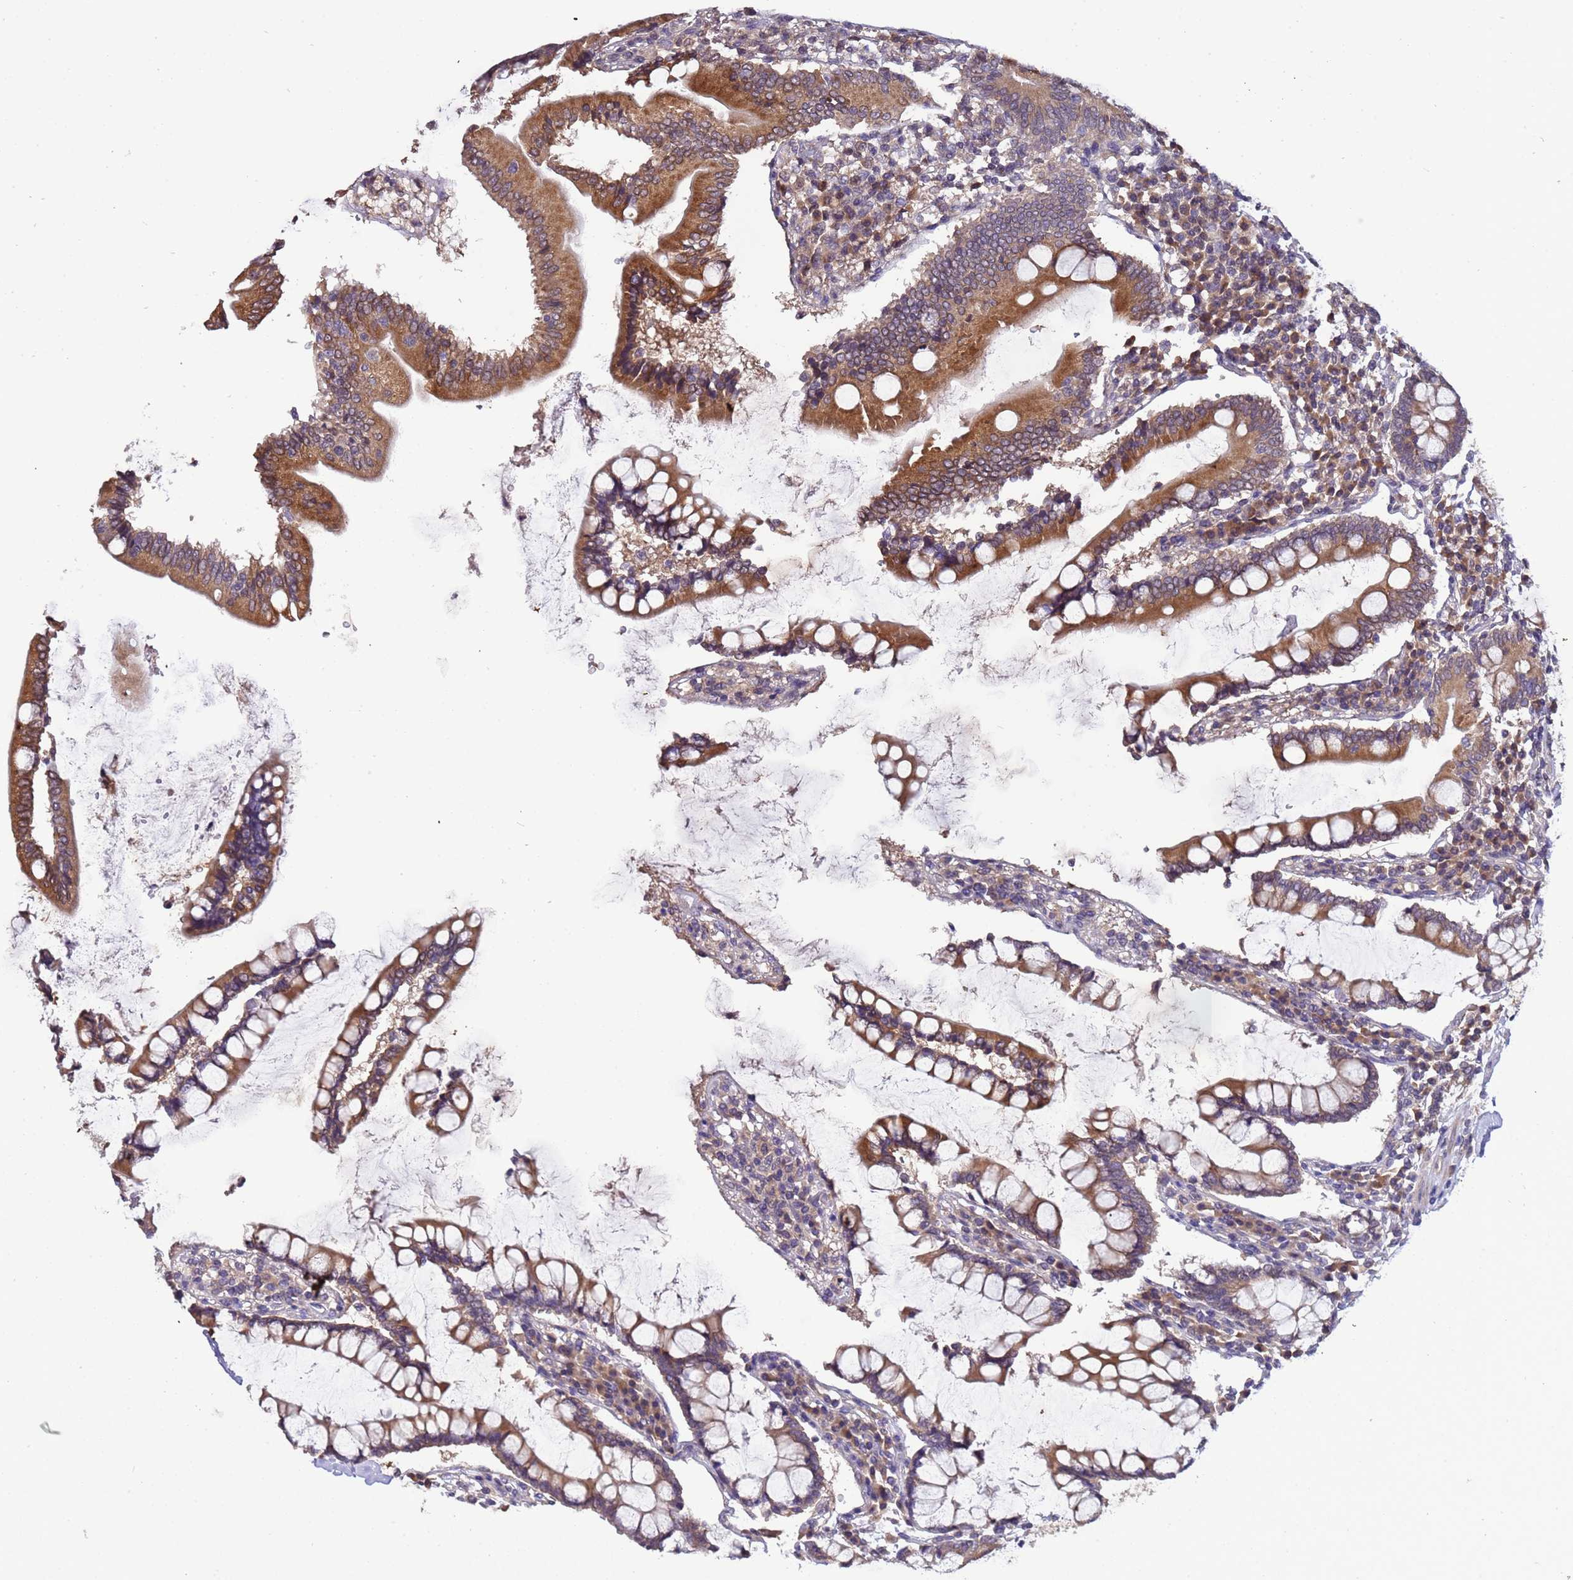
{"staining": {"intensity": "weak", "quantity": ">75%", "location": "cytoplasmic/membranous"}, "tissue": "colon", "cell_type": "Endothelial cells", "image_type": "normal", "snomed": [{"axis": "morphology", "description": "Normal tissue, NOS"}, {"axis": "topography", "description": "Colon"}], "caption": "Endothelial cells reveal low levels of weak cytoplasmic/membranous staining in about >75% of cells in unremarkable human colon. Nuclei are stained in blue.", "gene": "ELMOD2", "patient": {"sex": "female", "age": 79}}